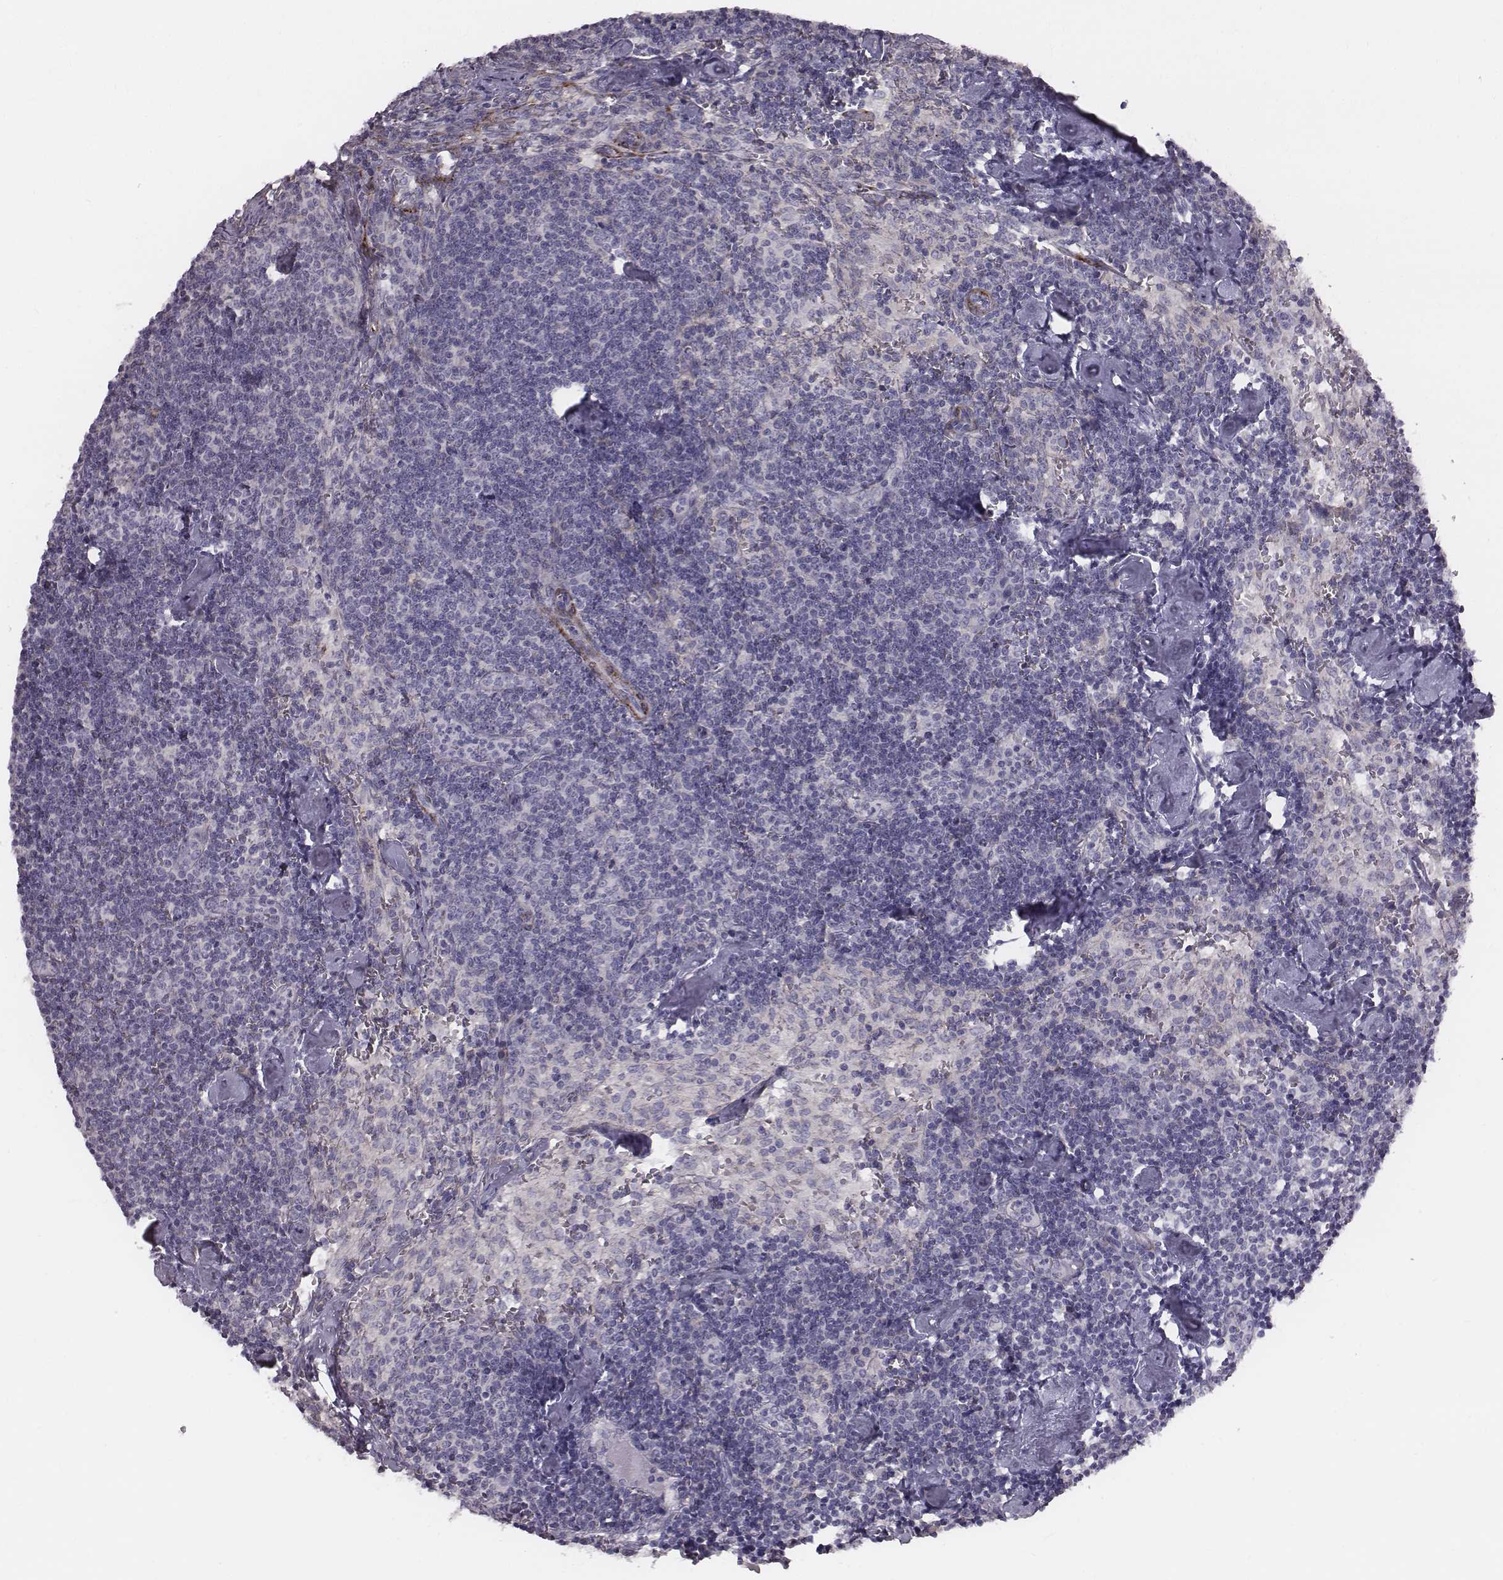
{"staining": {"intensity": "negative", "quantity": "none", "location": "none"}, "tissue": "lymph node", "cell_type": "Germinal center cells", "image_type": "normal", "snomed": [{"axis": "morphology", "description": "Normal tissue, NOS"}, {"axis": "topography", "description": "Lymph node"}], "caption": "Lymph node stained for a protein using IHC demonstrates no positivity germinal center cells.", "gene": "PRKCZ", "patient": {"sex": "female", "age": 50}}